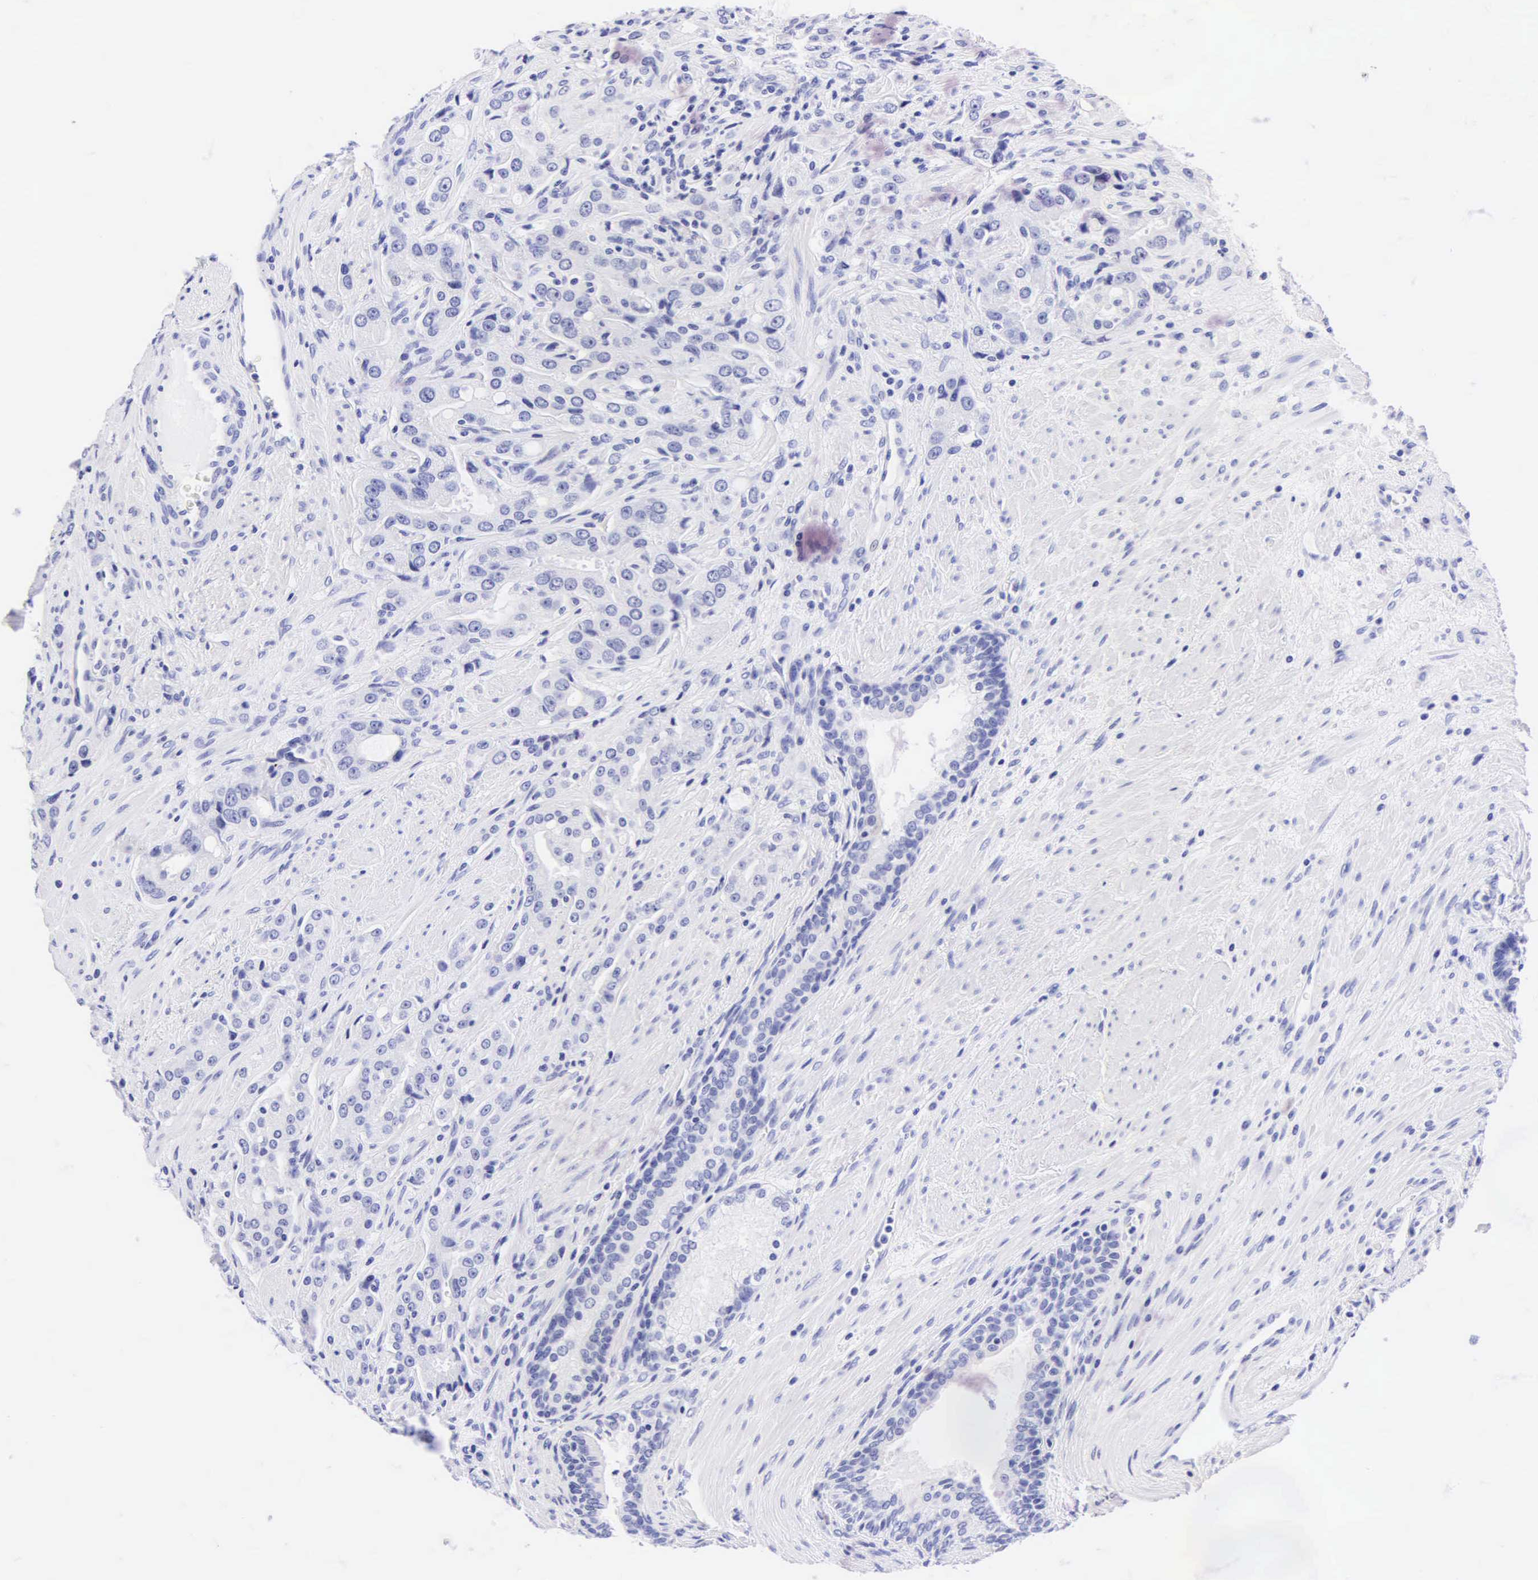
{"staining": {"intensity": "negative", "quantity": "none", "location": "none"}, "tissue": "prostate cancer", "cell_type": "Tumor cells", "image_type": "cancer", "snomed": [{"axis": "morphology", "description": "Adenocarcinoma, Medium grade"}, {"axis": "topography", "description": "Prostate"}], "caption": "Immunohistochemistry (IHC) photomicrograph of human medium-grade adenocarcinoma (prostate) stained for a protein (brown), which demonstrates no staining in tumor cells.", "gene": "KRT20", "patient": {"sex": "male", "age": 72}}